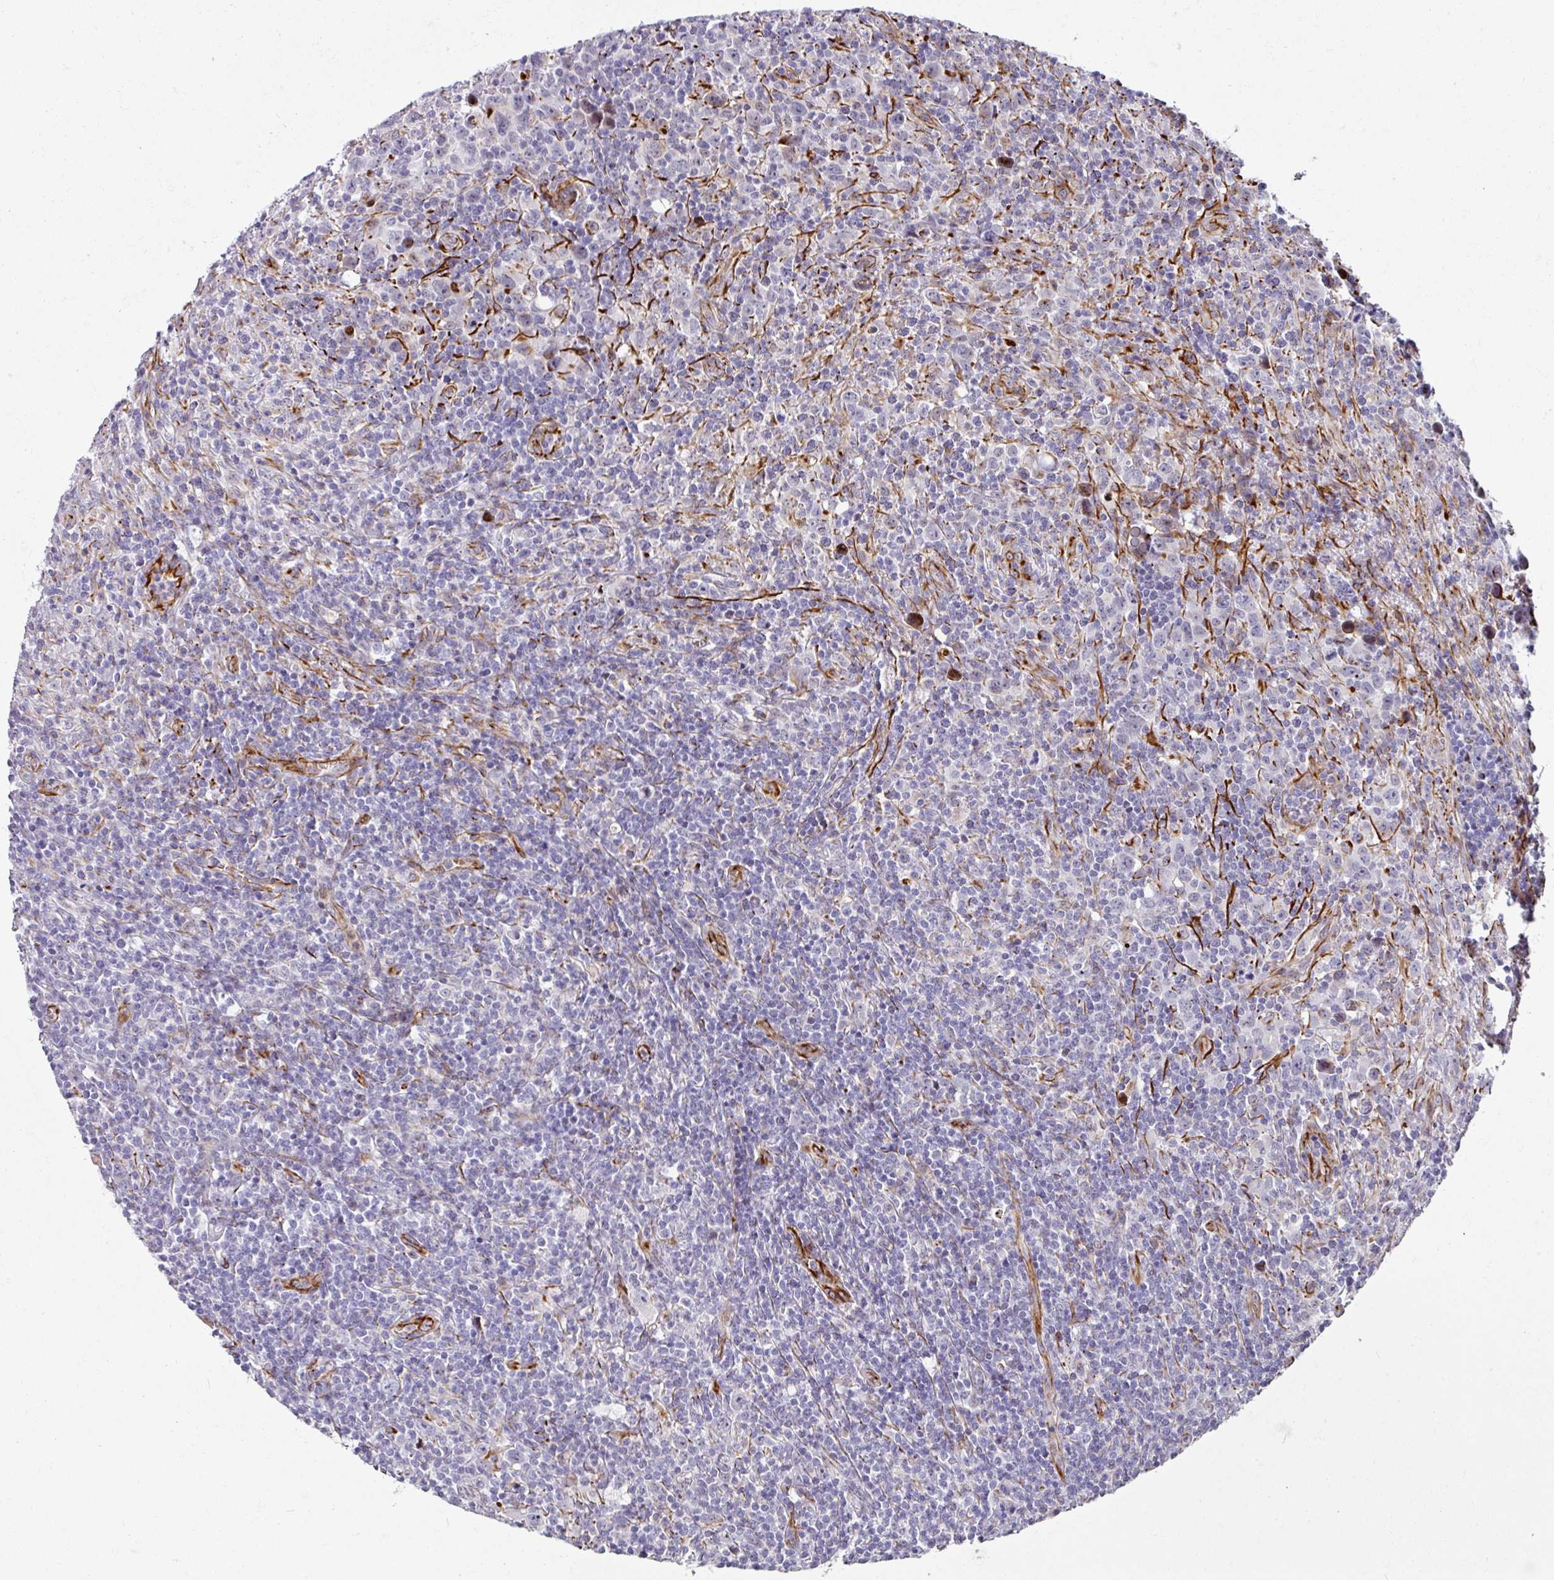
{"staining": {"intensity": "negative", "quantity": "none", "location": "none"}, "tissue": "lymphoma", "cell_type": "Tumor cells", "image_type": "cancer", "snomed": [{"axis": "morphology", "description": "Hodgkin's disease, NOS"}, {"axis": "topography", "description": "Lymph node"}], "caption": "The image reveals no staining of tumor cells in Hodgkin's disease.", "gene": "TMPRSS9", "patient": {"sex": "female", "age": 18}}